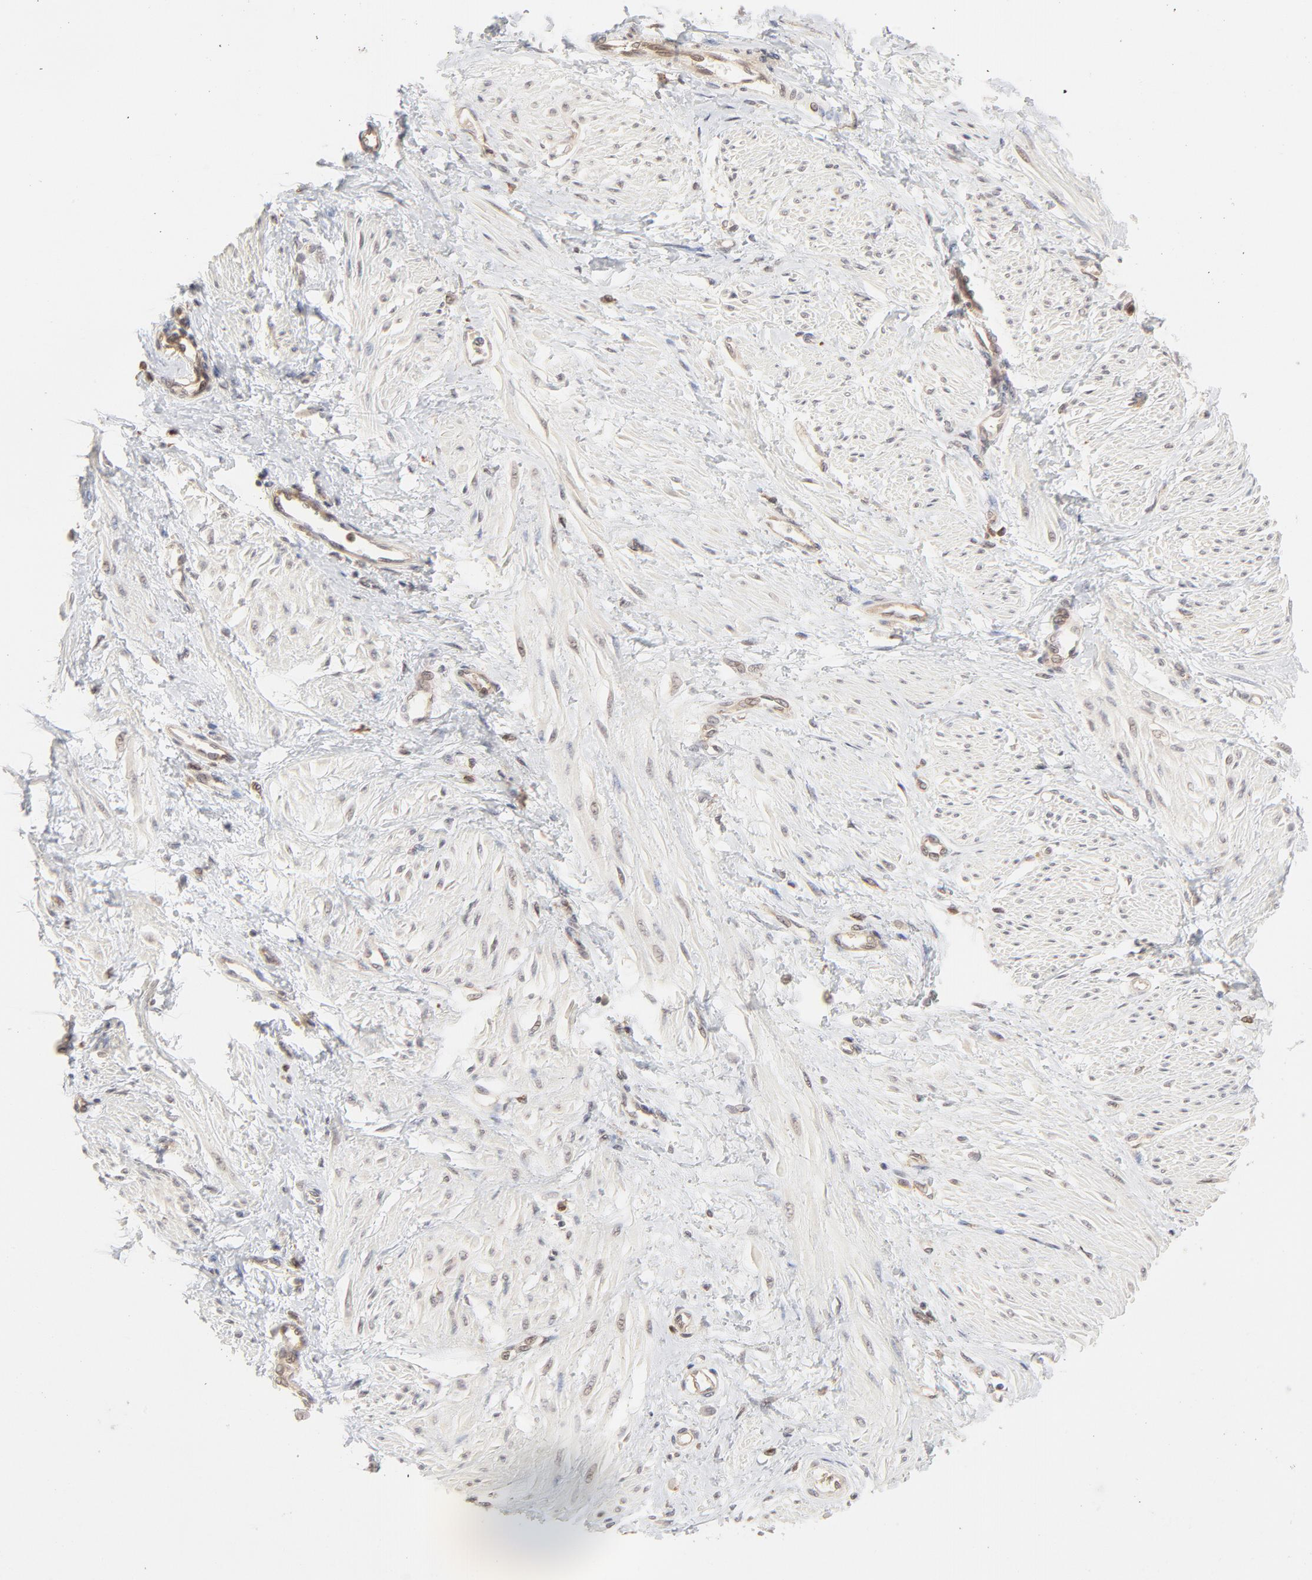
{"staining": {"intensity": "weak", "quantity": "<25%", "location": "cytoplasmic/membranous"}, "tissue": "smooth muscle", "cell_type": "Smooth muscle cells", "image_type": "normal", "snomed": [{"axis": "morphology", "description": "Normal tissue, NOS"}, {"axis": "topography", "description": "Smooth muscle"}, {"axis": "topography", "description": "Uterus"}], "caption": "A photomicrograph of human smooth muscle is negative for staining in smooth muscle cells. (DAB (3,3'-diaminobenzidine) IHC, high magnification).", "gene": "RAB5C", "patient": {"sex": "female", "age": 39}}